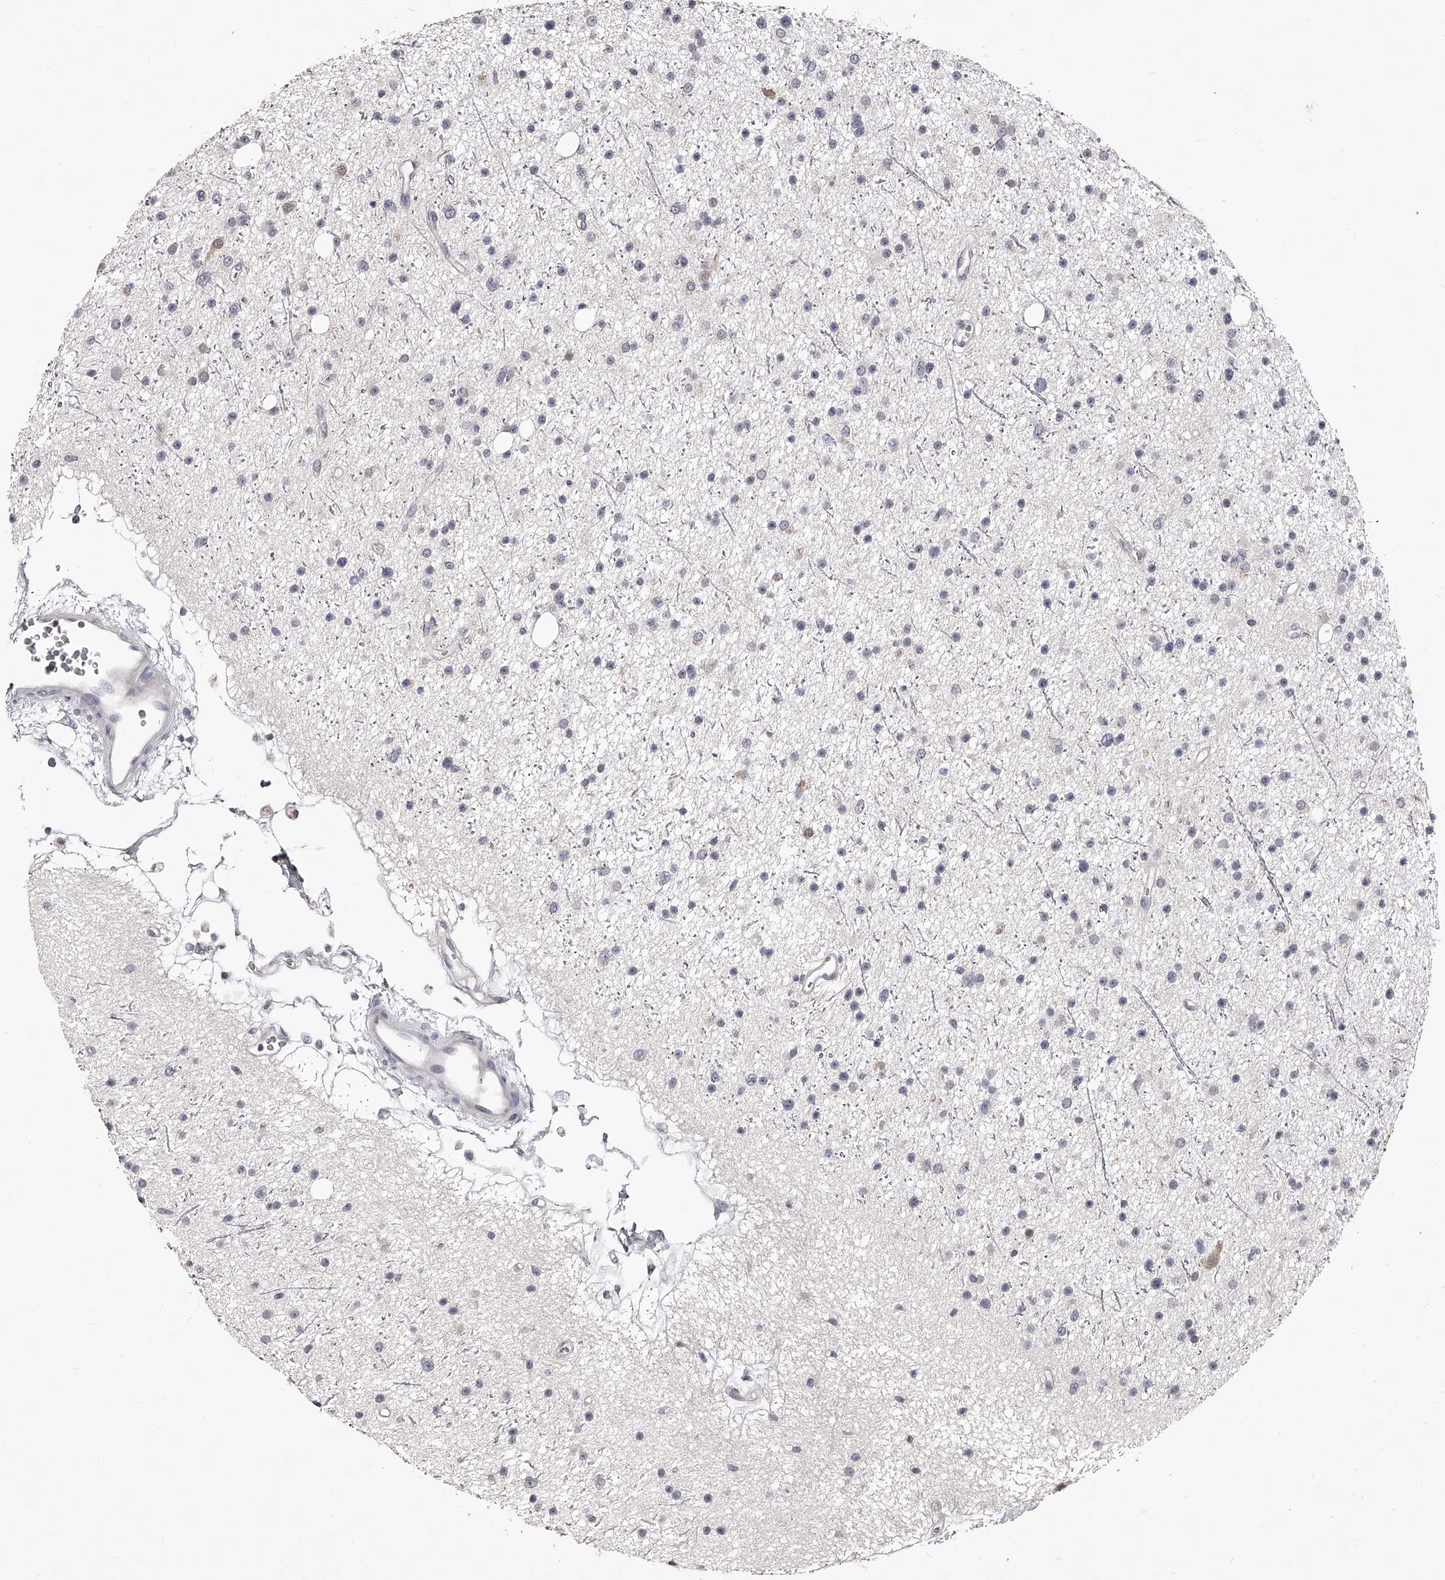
{"staining": {"intensity": "negative", "quantity": "none", "location": "none"}, "tissue": "glioma", "cell_type": "Tumor cells", "image_type": "cancer", "snomed": [{"axis": "morphology", "description": "Glioma, malignant, Low grade"}, {"axis": "topography", "description": "Cerebral cortex"}], "caption": "High magnification brightfield microscopy of malignant low-grade glioma stained with DAB (3,3'-diaminobenzidine) (brown) and counterstained with hematoxylin (blue): tumor cells show no significant positivity.", "gene": "NT5DC1", "patient": {"sex": "female", "age": 39}}